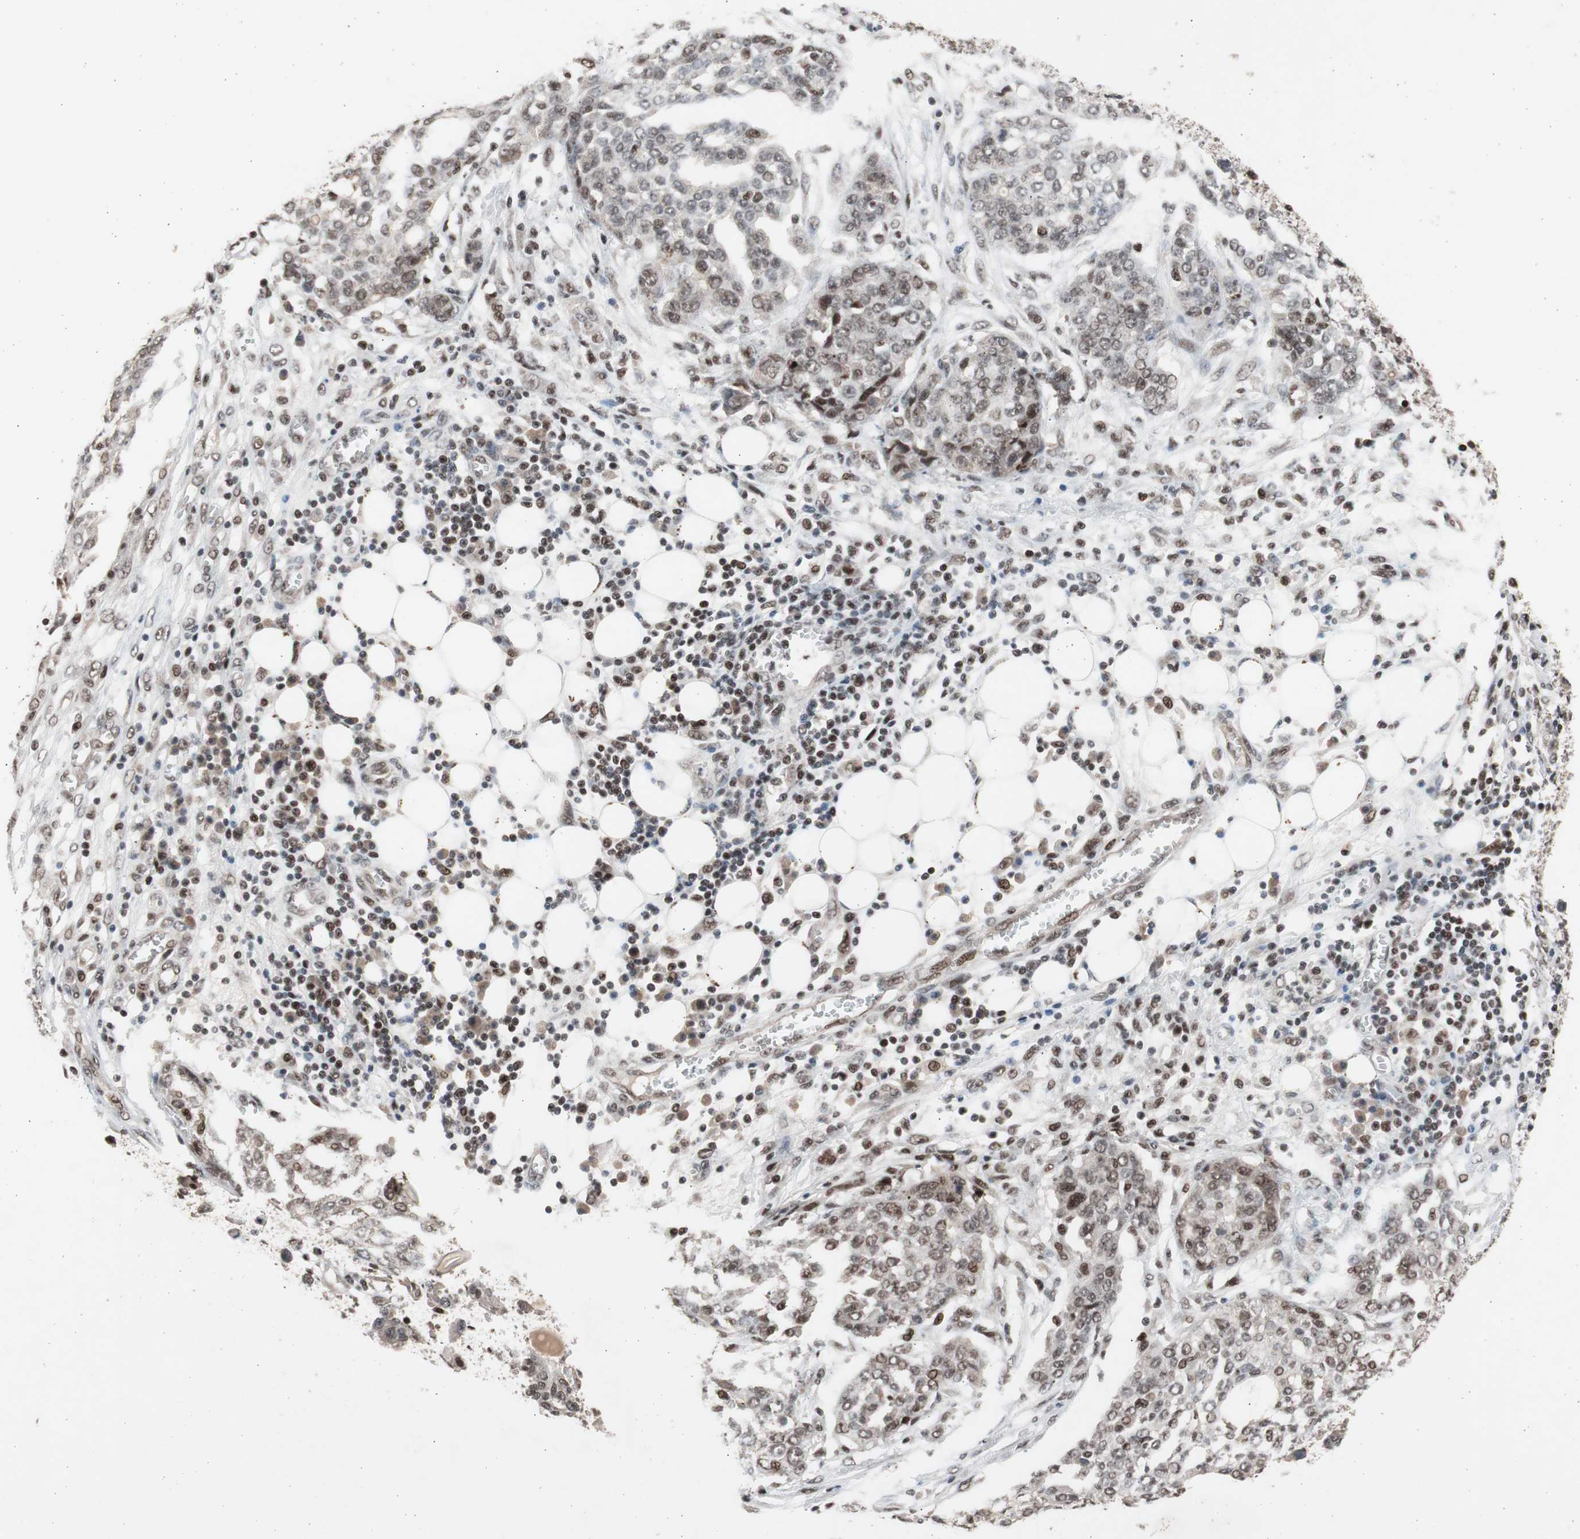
{"staining": {"intensity": "moderate", "quantity": ">75%", "location": "nuclear"}, "tissue": "ovarian cancer", "cell_type": "Tumor cells", "image_type": "cancer", "snomed": [{"axis": "morphology", "description": "Cystadenocarcinoma, serous, NOS"}, {"axis": "topography", "description": "Soft tissue"}, {"axis": "topography", "description": "Ovary"}], "caption": "Tumor cells display medium levels of moderate nuclear staining in about >75% of cells in human ovarian serous cystadenocarcinoma.", "gene": "RPA1", "patient": {"sex": "female", "age": 57}}